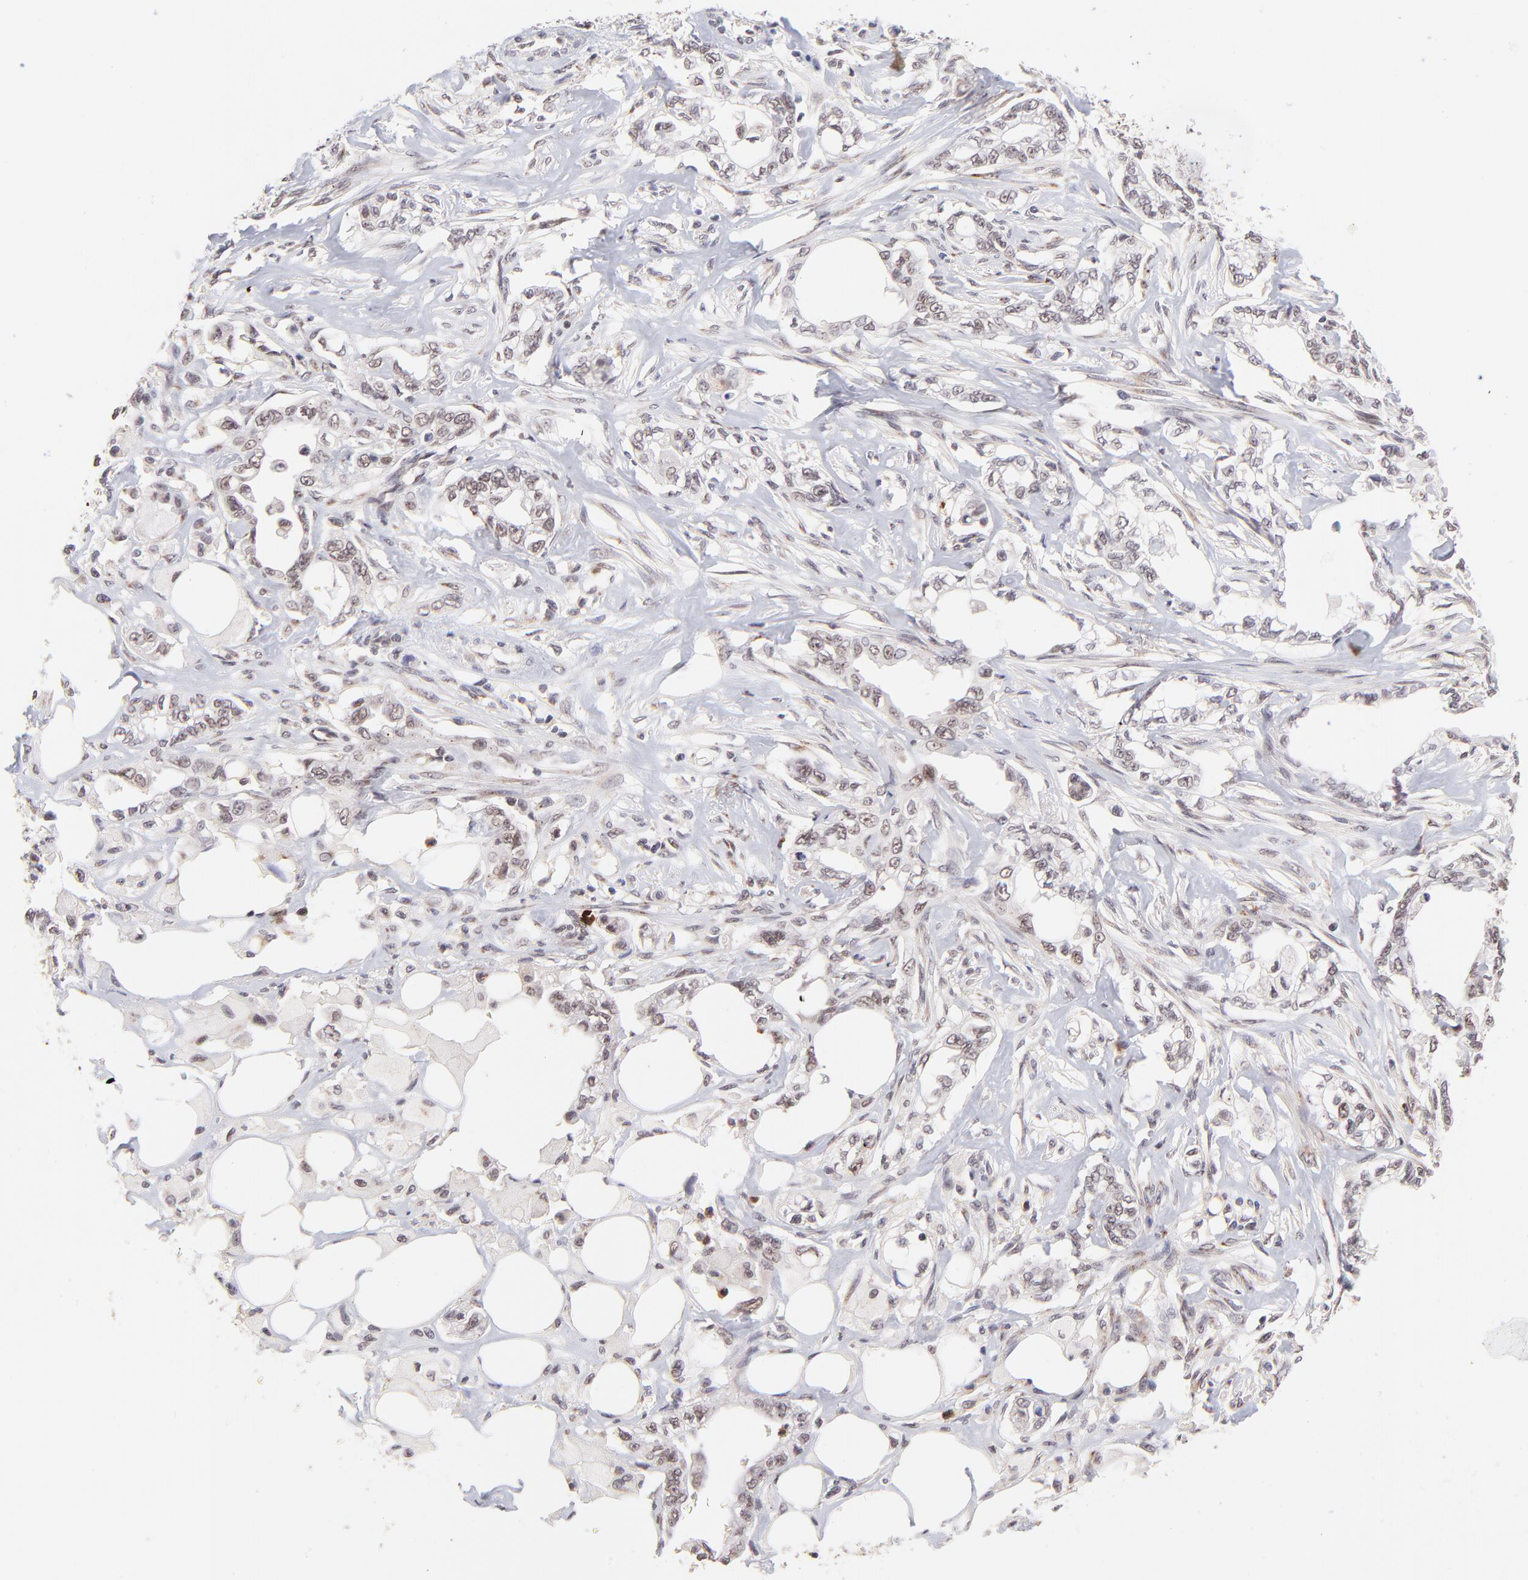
{"staining": {"intensity": "weak", "quantity": "25%-75%", "location": "nuclear"}, "tissue": "pancreatic cancer", "cell_type": "Tumor cells", "image_type": "cancer", "snomed": [{"axis": "morphology", "description": "Normal tissue, NOS"}, {"axis": "topography", "description": "Pancreas"}], "caption": "Immunohistochemical staining of human pancreatic cancer exhibits low levels of weak nuclear protein positivity in approximately 25%-75% of tumor cells.", "gene": "MED12", "patient": {"sex": "male", "age": 42}}